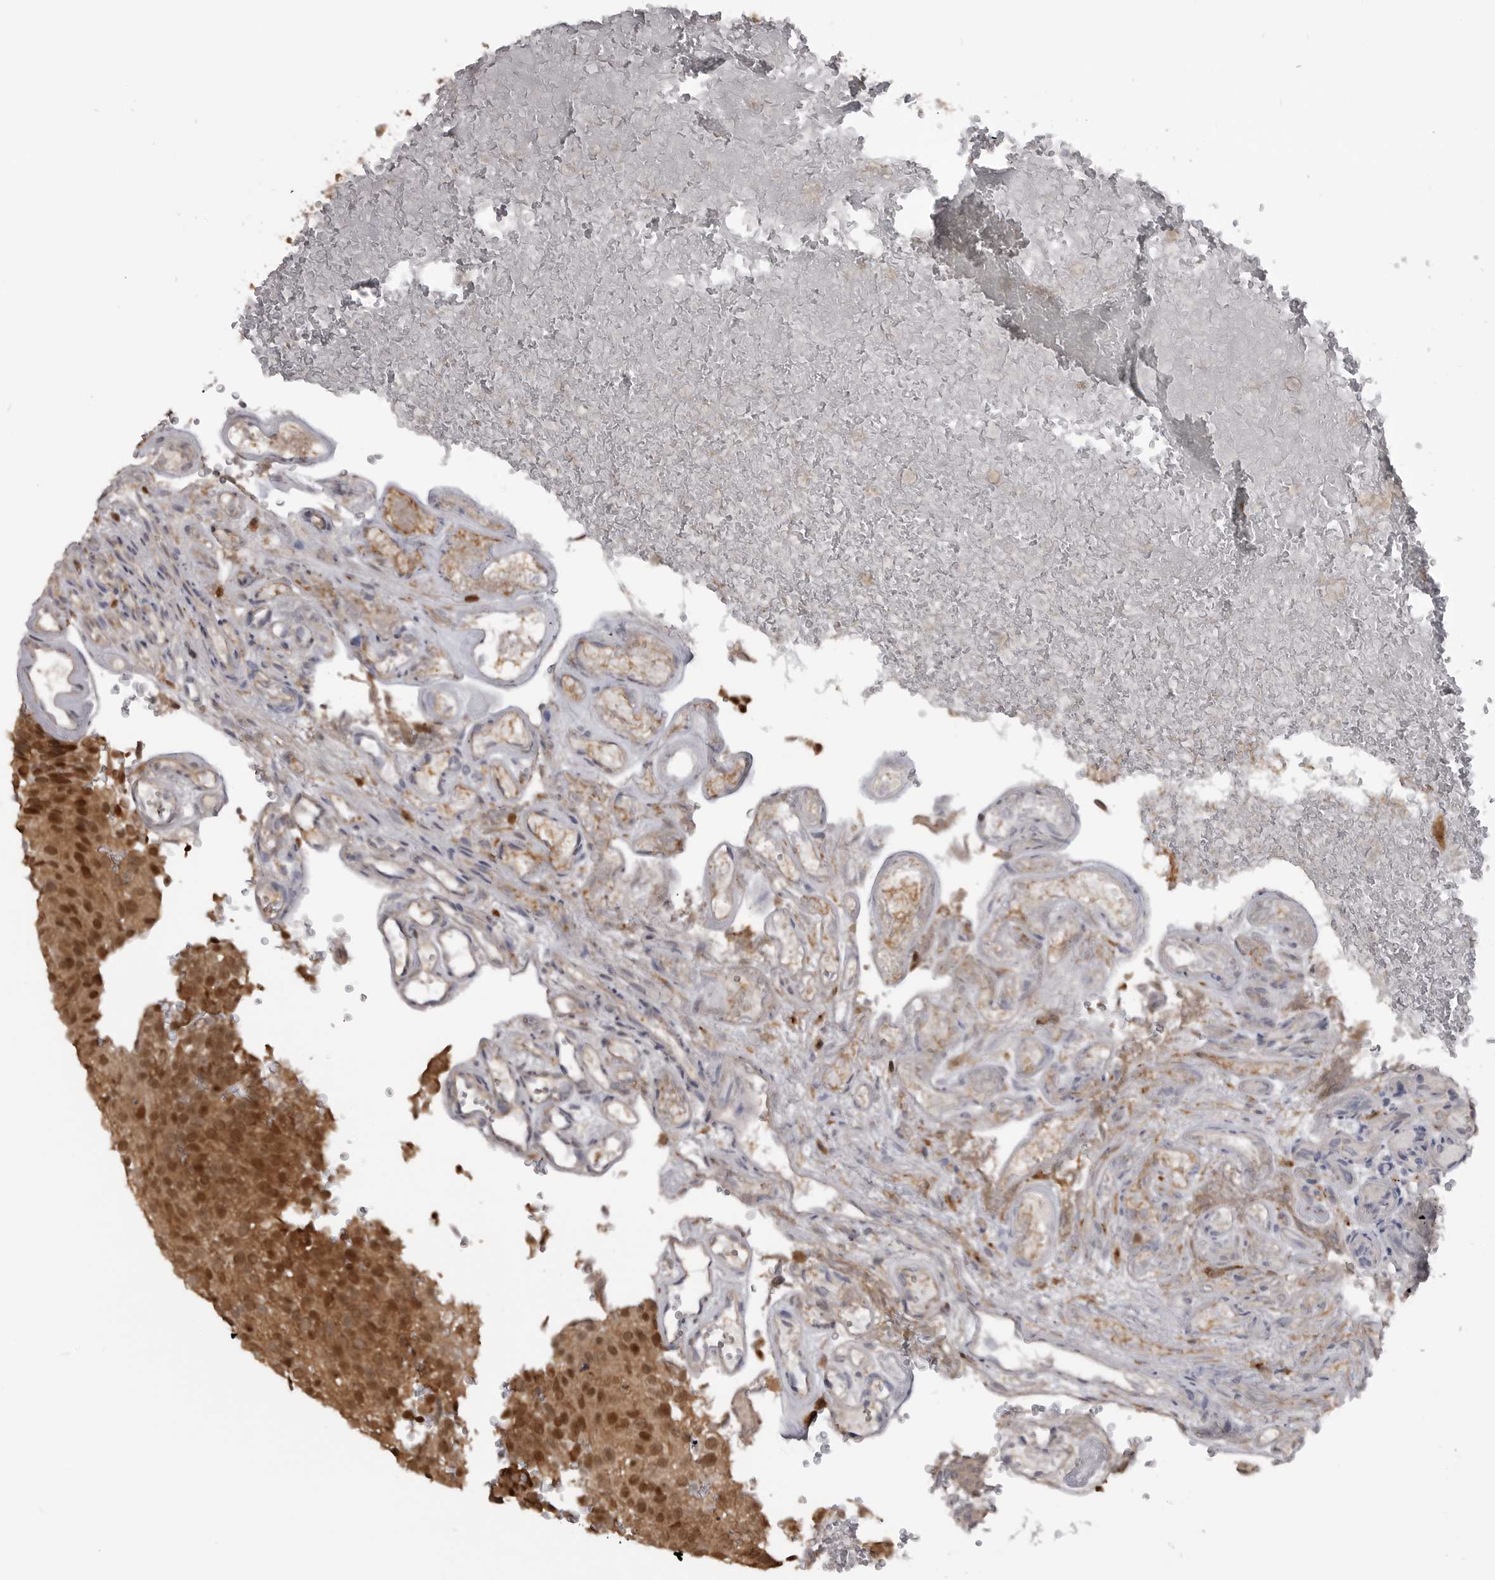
{"staining": {"intensity": "strong", "quantity": ">75%", "location": "cytoplasmic/membranous,nuclear"}, "tissue": "urothelial cancer", "cell_type": "Tumor cells", "image_type": "cancer", "snomed": [{"axis": "morphology", "description": "Urothelial carcinoma, Low grade"}, {"axis": "topography", "description": "Urinary bladder"}], "caption": "Human urothelial cancer stained with a protein marker reveals strong staining in tumor cells.", "gene": "MAPK13", "patient": {"sex": "male", "age": 78}}